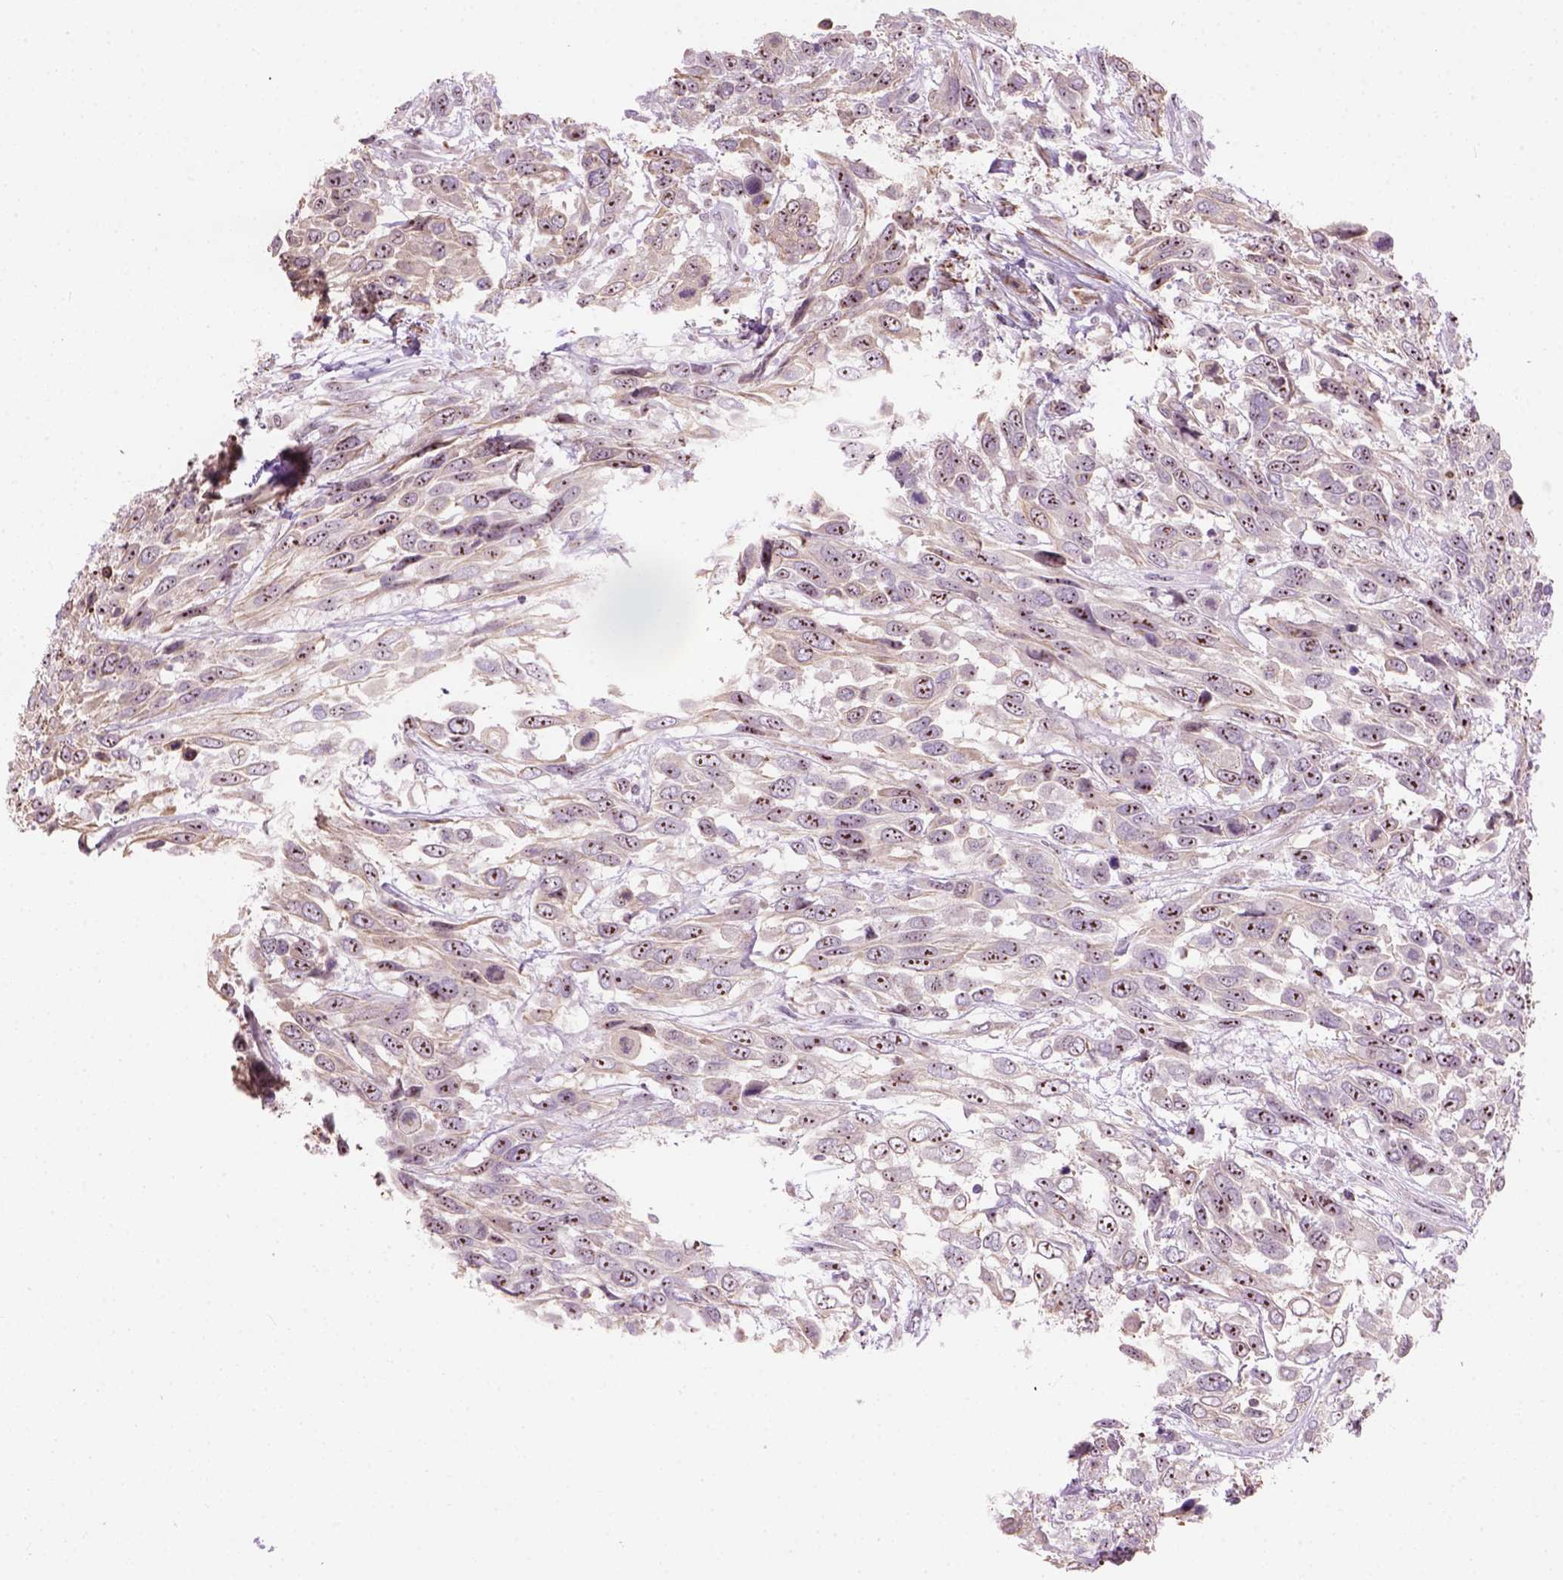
{"staining": {"intensity": "strong", "quantity": ">75%", "location": "nuclear"}, "tissue": "urothelial cancer", "cell_type": "Tumor cells", "image_type": "cancer", "snomed": [{"axis": "morphology", "description": "Urothelial carcinoma, High grade"}, {"axis": "topography", "description": "Urinary bladder"}], "caption": "This is a micrograph of IHC staining of urothelial carcinoma (high-grade), which shows strong positivity in the nuclear of tumor cells.", "gene": "RRS1", "patient": {"sex": "female", "age": 70}}